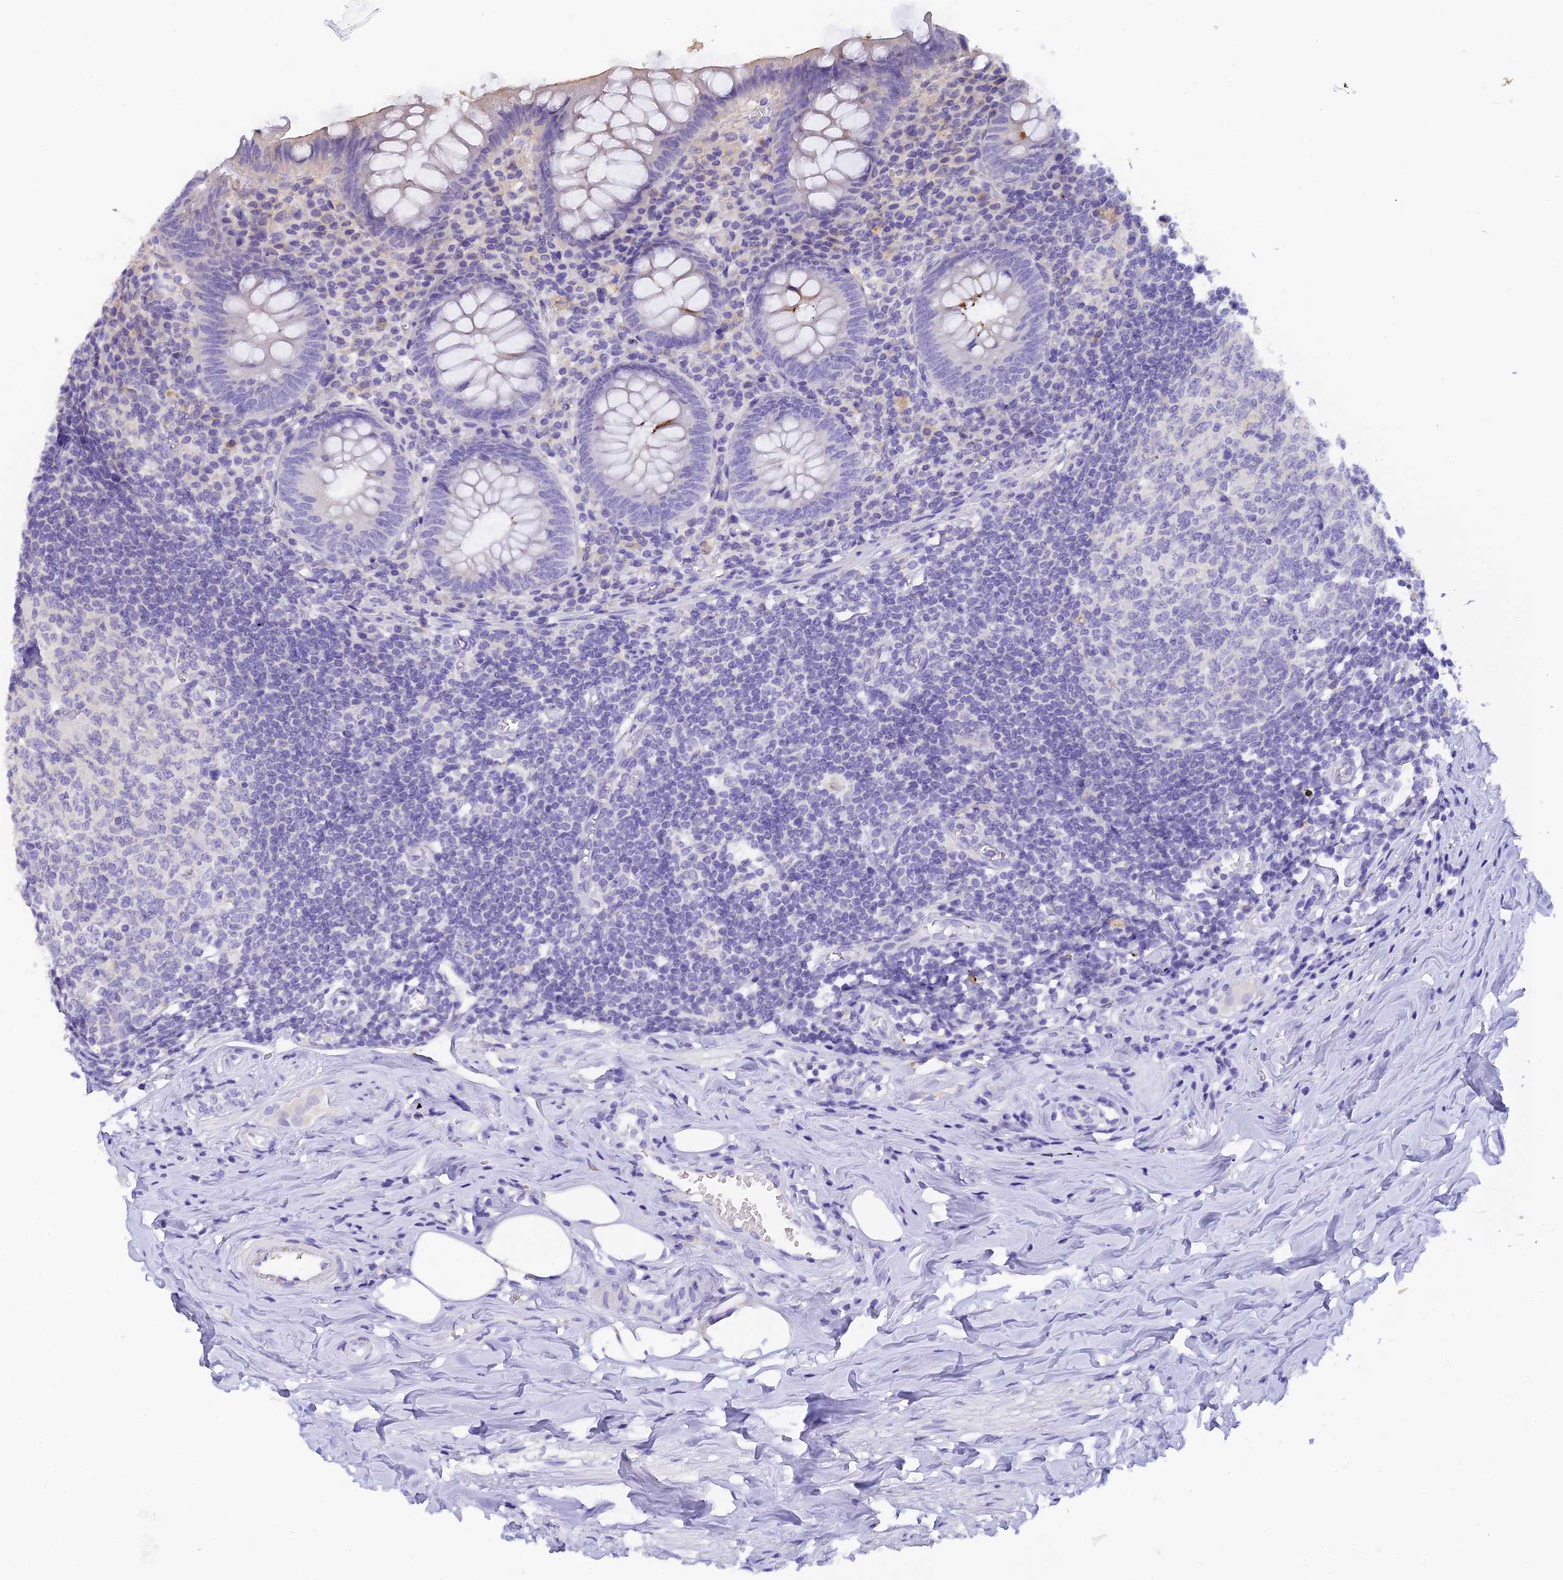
{"staining": {"intensity": "negative", "quantity": "none", "location": "none"}, "tissue": "appendix", "cell_type": "Glandular cells", "image_type": "normal", "snomed": [{"axis": "morphology", "description": "Normal tissue, NOS"}, {"axis": "topography", "description": "Appendix"}], "caption": "Protein analysis of normal appendix reveals no significant staining in glandular cells. (DAB immunohistochemistry (IHC) visualized using brightfield microscopy, high magnification).", "gene": "C12orf29", "patient": {"sex": "female", "age": 51}}